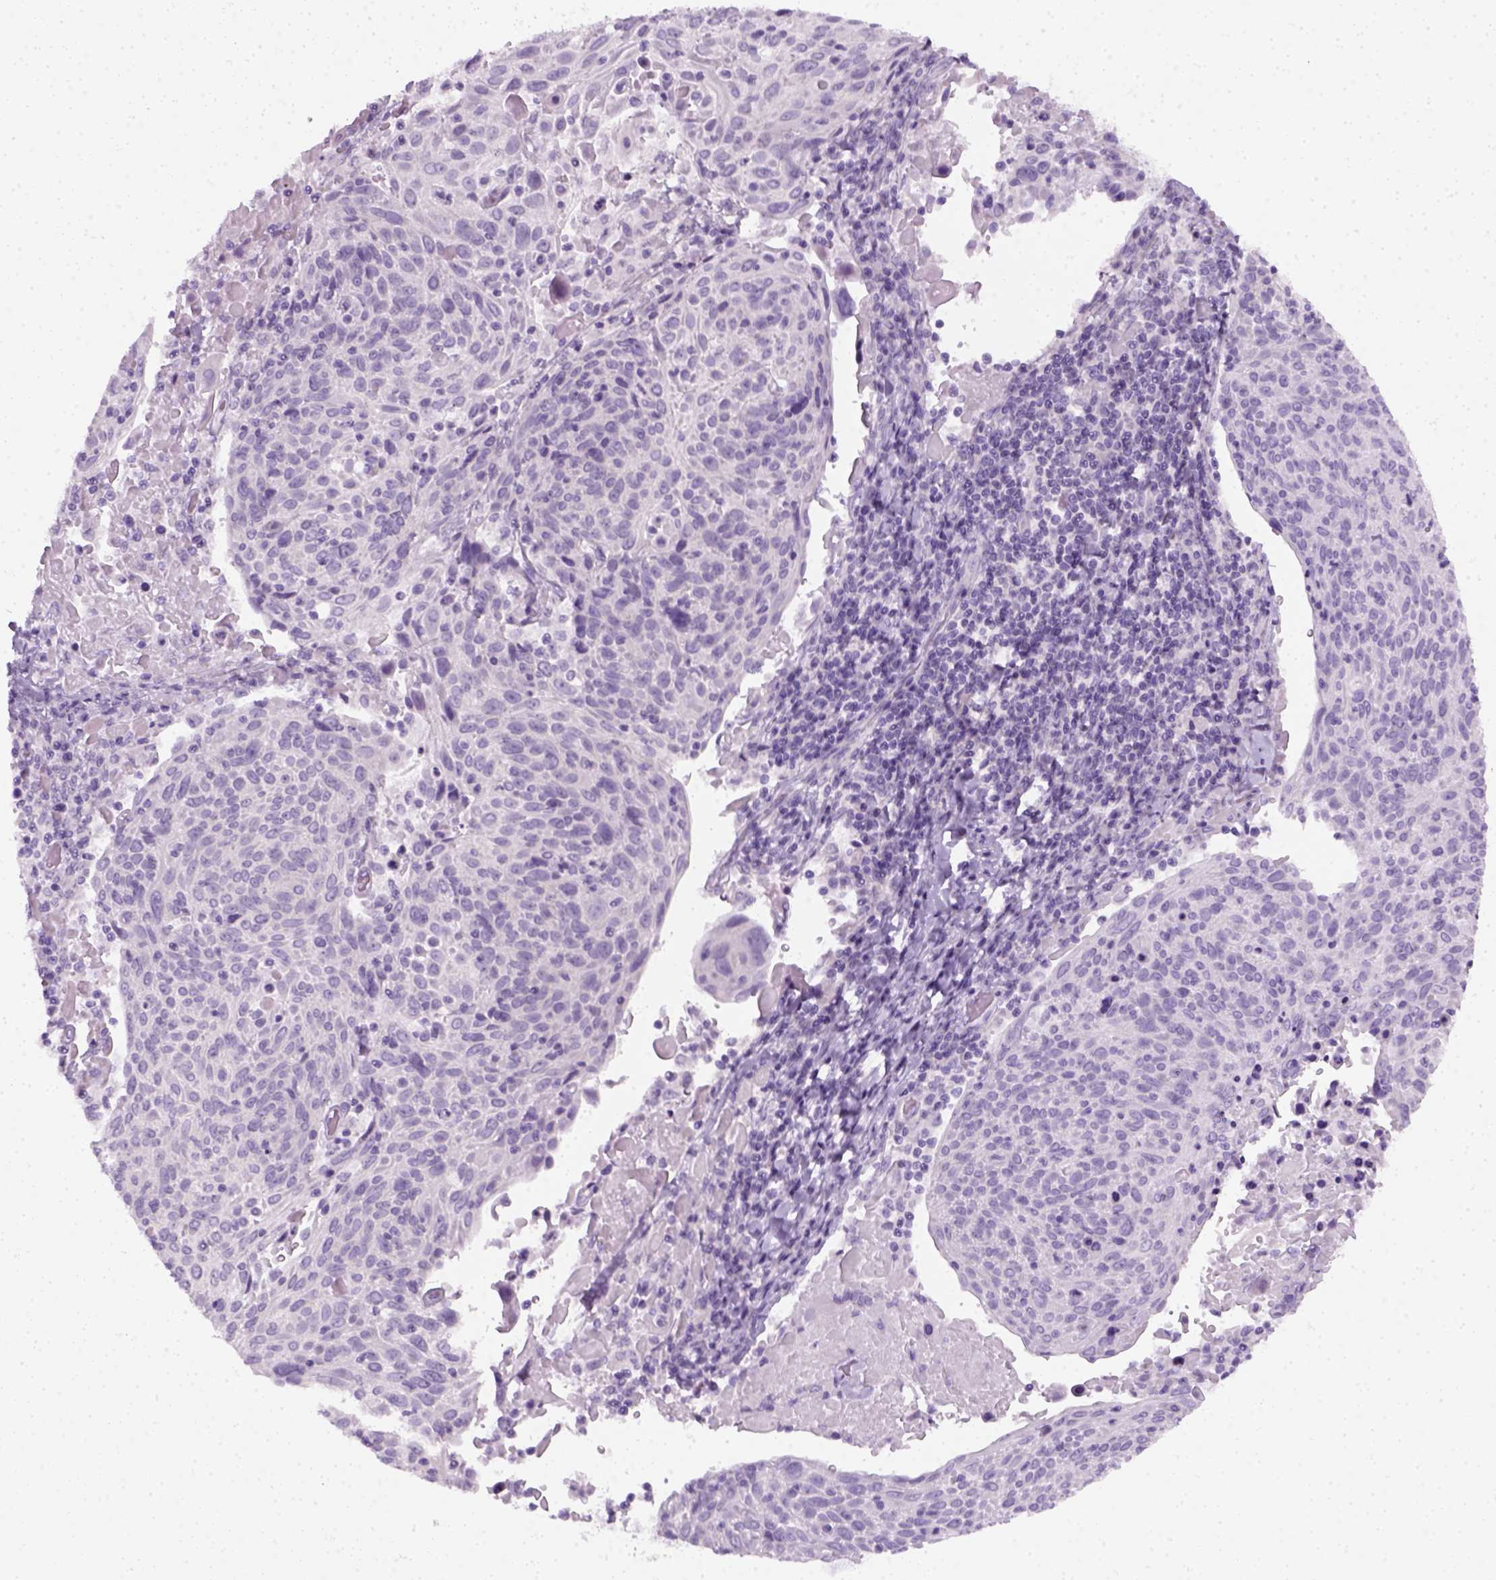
{"staining": {"intensity": "negative", "quantity": "none", "location": "none"}, "tissue": "cervical cancer", "cell_type": "Tumor cells", "image_type": "cancer", "snomed": [{"axis": "morphology", "description": "Squamous cell carcinoma, NOS"}, {"axis": "topography", "description": "Cervix"}], "caption": "This micrograph is of cervical squamous cell carcinoma stained with immunohistochemistry to label a protein in brown with the nuclei are counter-stained blue. There is no positivity in tumor cells.", "gene": "SLC12A5", "patient": {"sex": "female", "age": 61}}